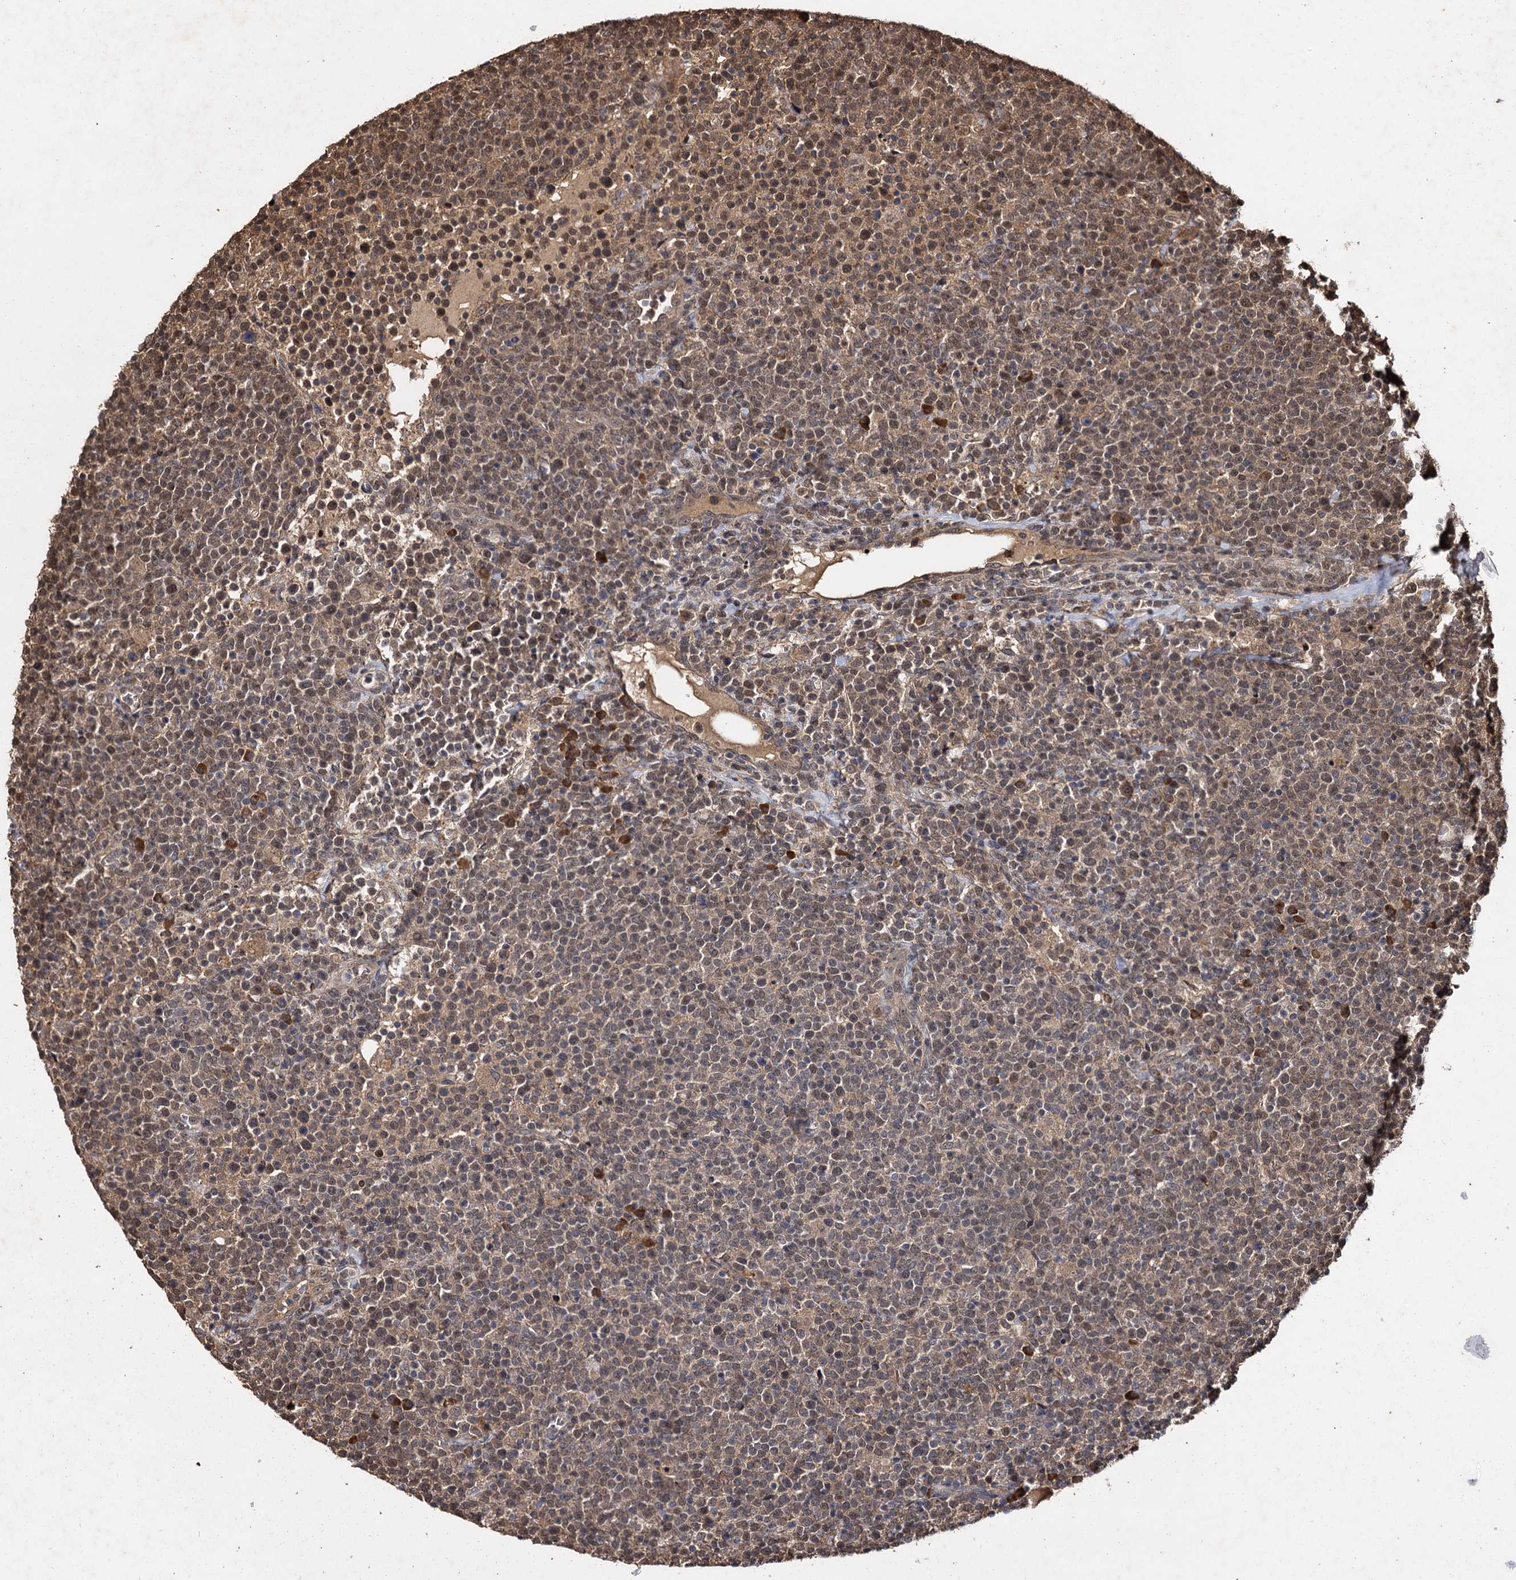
{"staining": {"intensity": "moderate", "quantity": "<25%", "location": "nuclear"}, "tissue": "lymphoma", "cell_type": "Tumor cells", "image_type": "cancer", "snomed": [{"axis": "morphology", "description": "Malignant lymphoma, non-Hodgkin's type, High grade"}, {"axis": "topography", "description": "Lymph node"}], "caption": "Immunohistochemical staining of human high-grade malignant lymphoma, non-Hodgkin's type shows low levels of moderate nuclear protein expression in about <25% of tumor cells. The protein is stained brown, and the nuclei are stained in blue (DAB IHC with brightfield microscopy, high magnification).", "gene": "SLC46A3", "patient": {"sex": "male", "age": 61}}